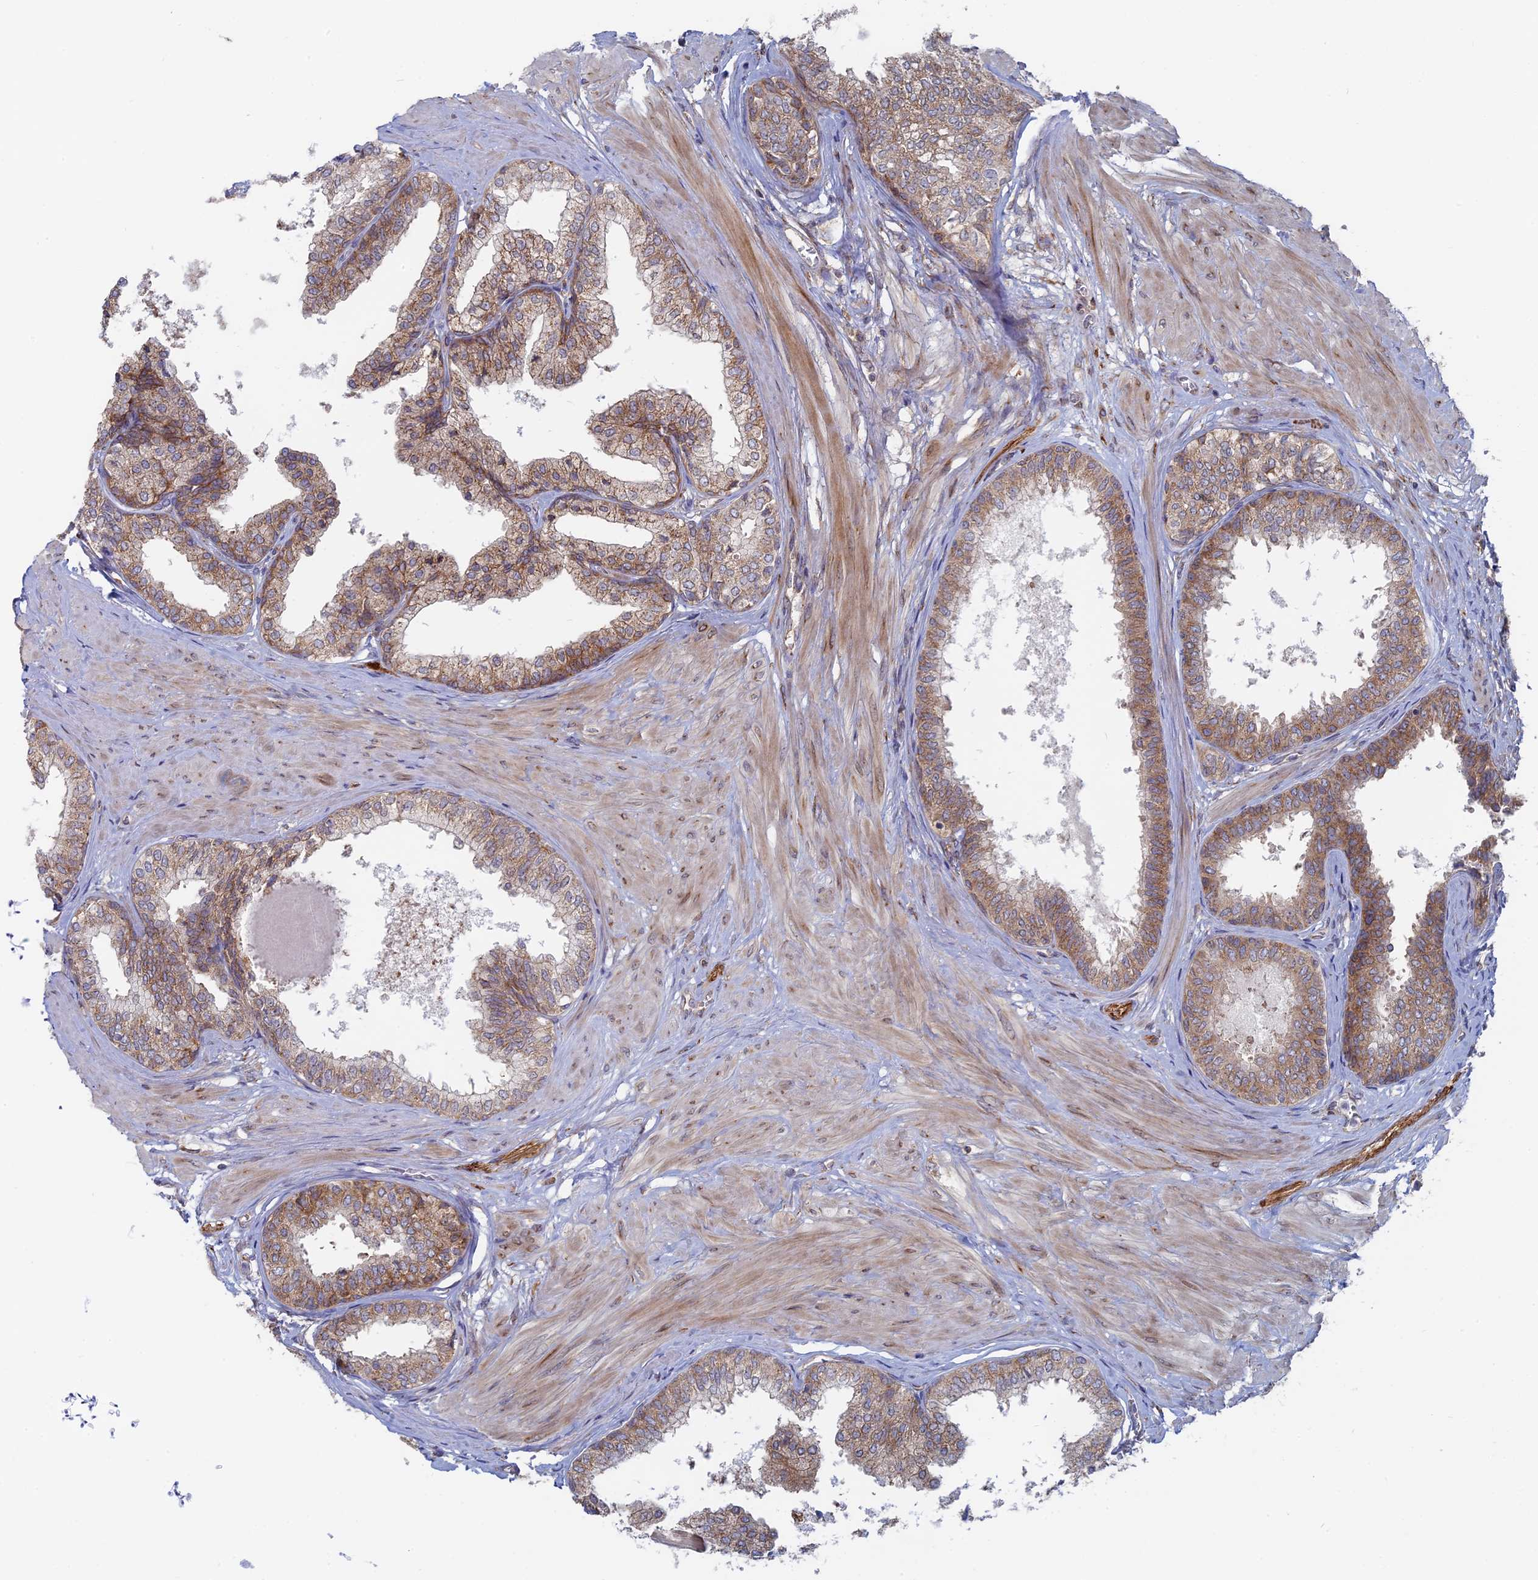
{"staining": {"intensity": "moderate", "quantity": ">75%", "location": "cytoplasmic/membranous"}, "tissue": "prostate", "cell_type": "Glandular cells", "image_type": "normal", "snomed": [{"axis": "morphology", "description": "Normal tissue, NOS"}, {"axis": "topography", "description": "Prostate"}], "caption": "Protein staining of unremarkable prostate displays moderate cytoplasmic/membranous expression in approximately >75% of glandular cells.", "gene": "TBC1D30", "patient": {"sex": "male", "age": 48}}